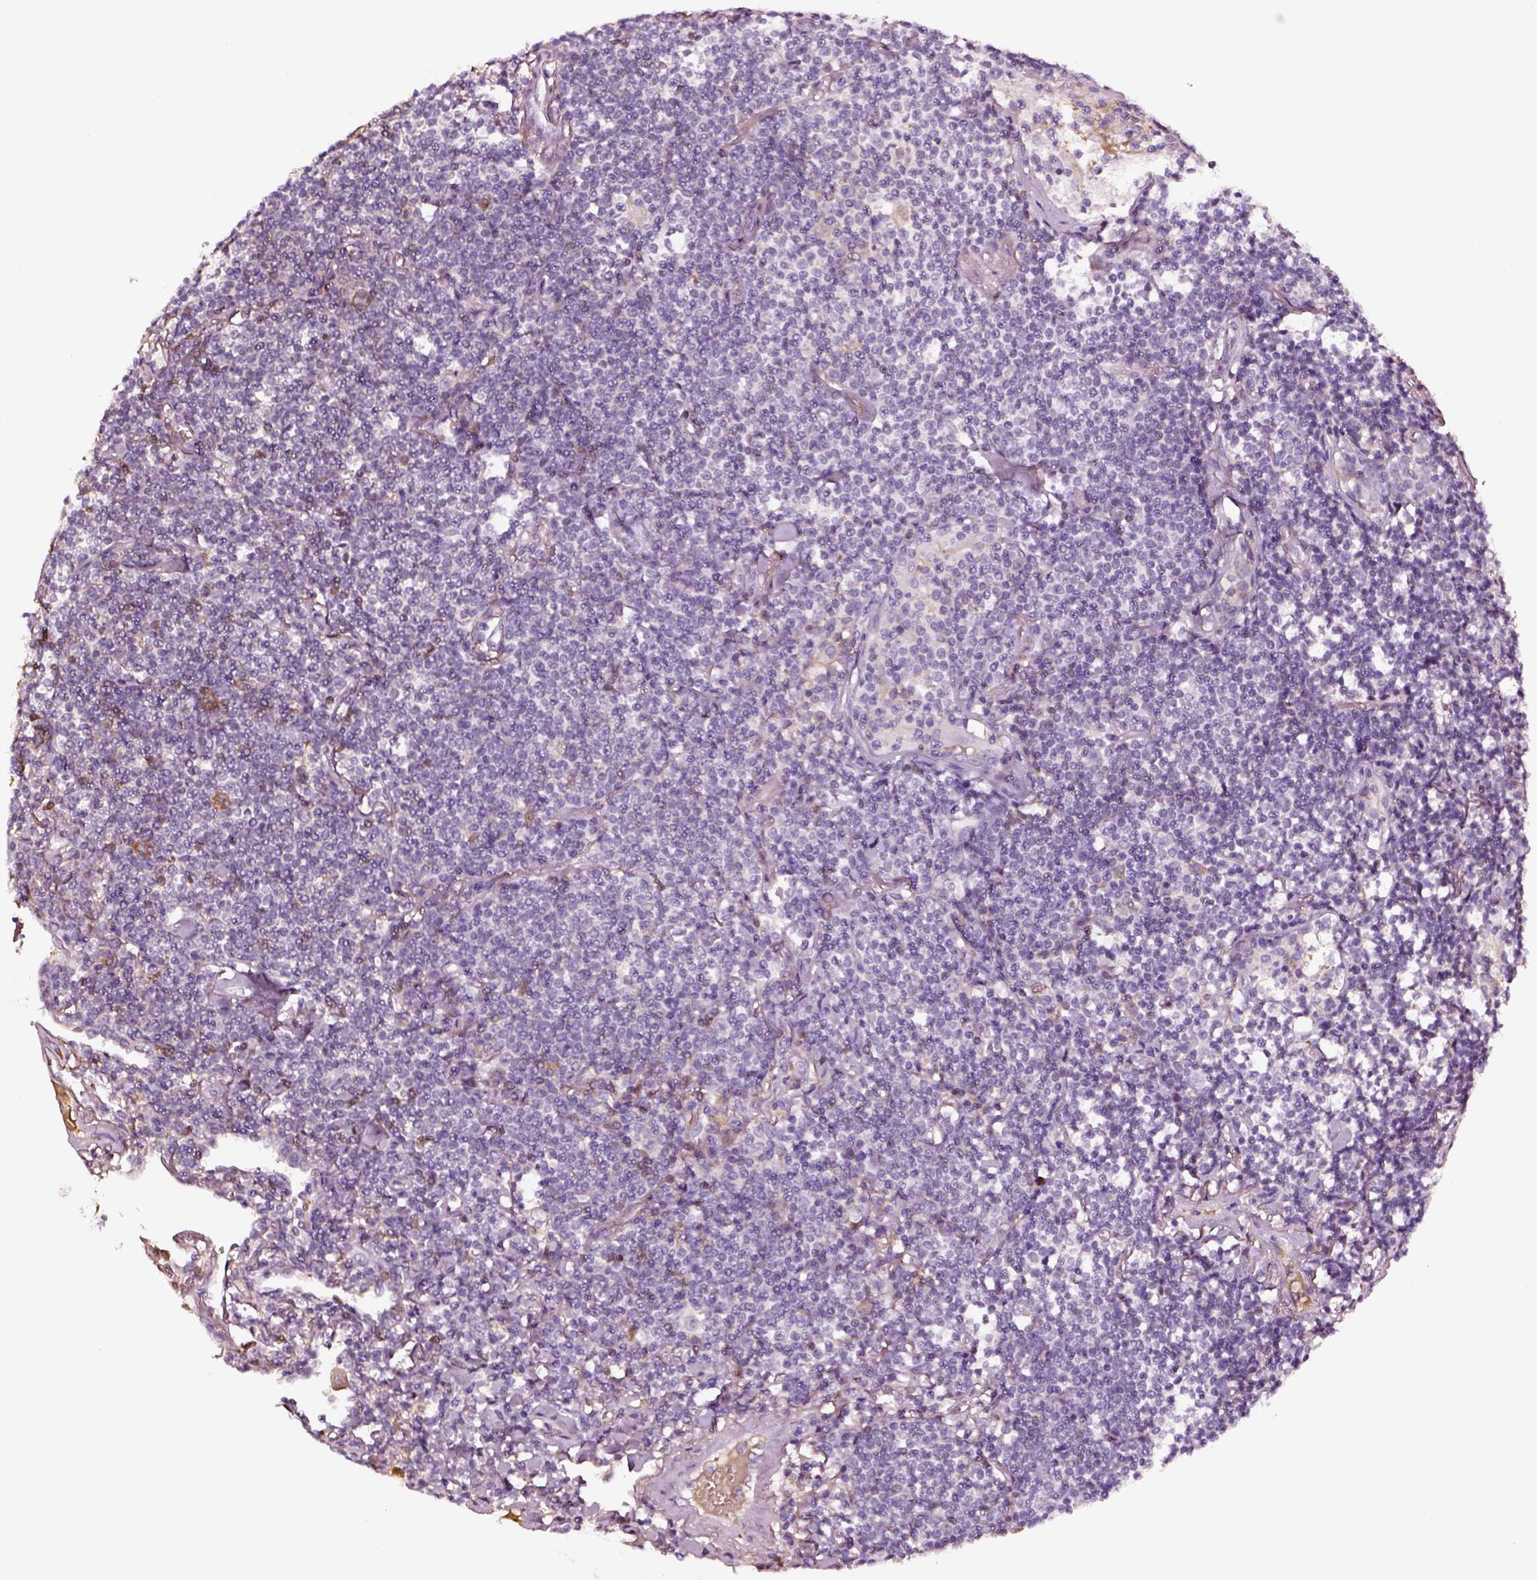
{"staining": {"intensity": "negative", "quantity": "none", "location": "none"}, "tissue": "lymphoma", "cell_type": "Tumor cells", "image_type": "cancer", "snomed": [{"axis": "morphology", "description": "Malignant lymphoma, non-Hodgkin's type, Low grade"}, {"axis": "topography", "description": "Lung"}], "caption": "DAB (3,3'-diaminobenzidine) immunohistochemical staining of lymphoma exhibits no significant positivity in tumor cells.", "gene": "TF", "patient": {"sex": "female", "age": 71}}